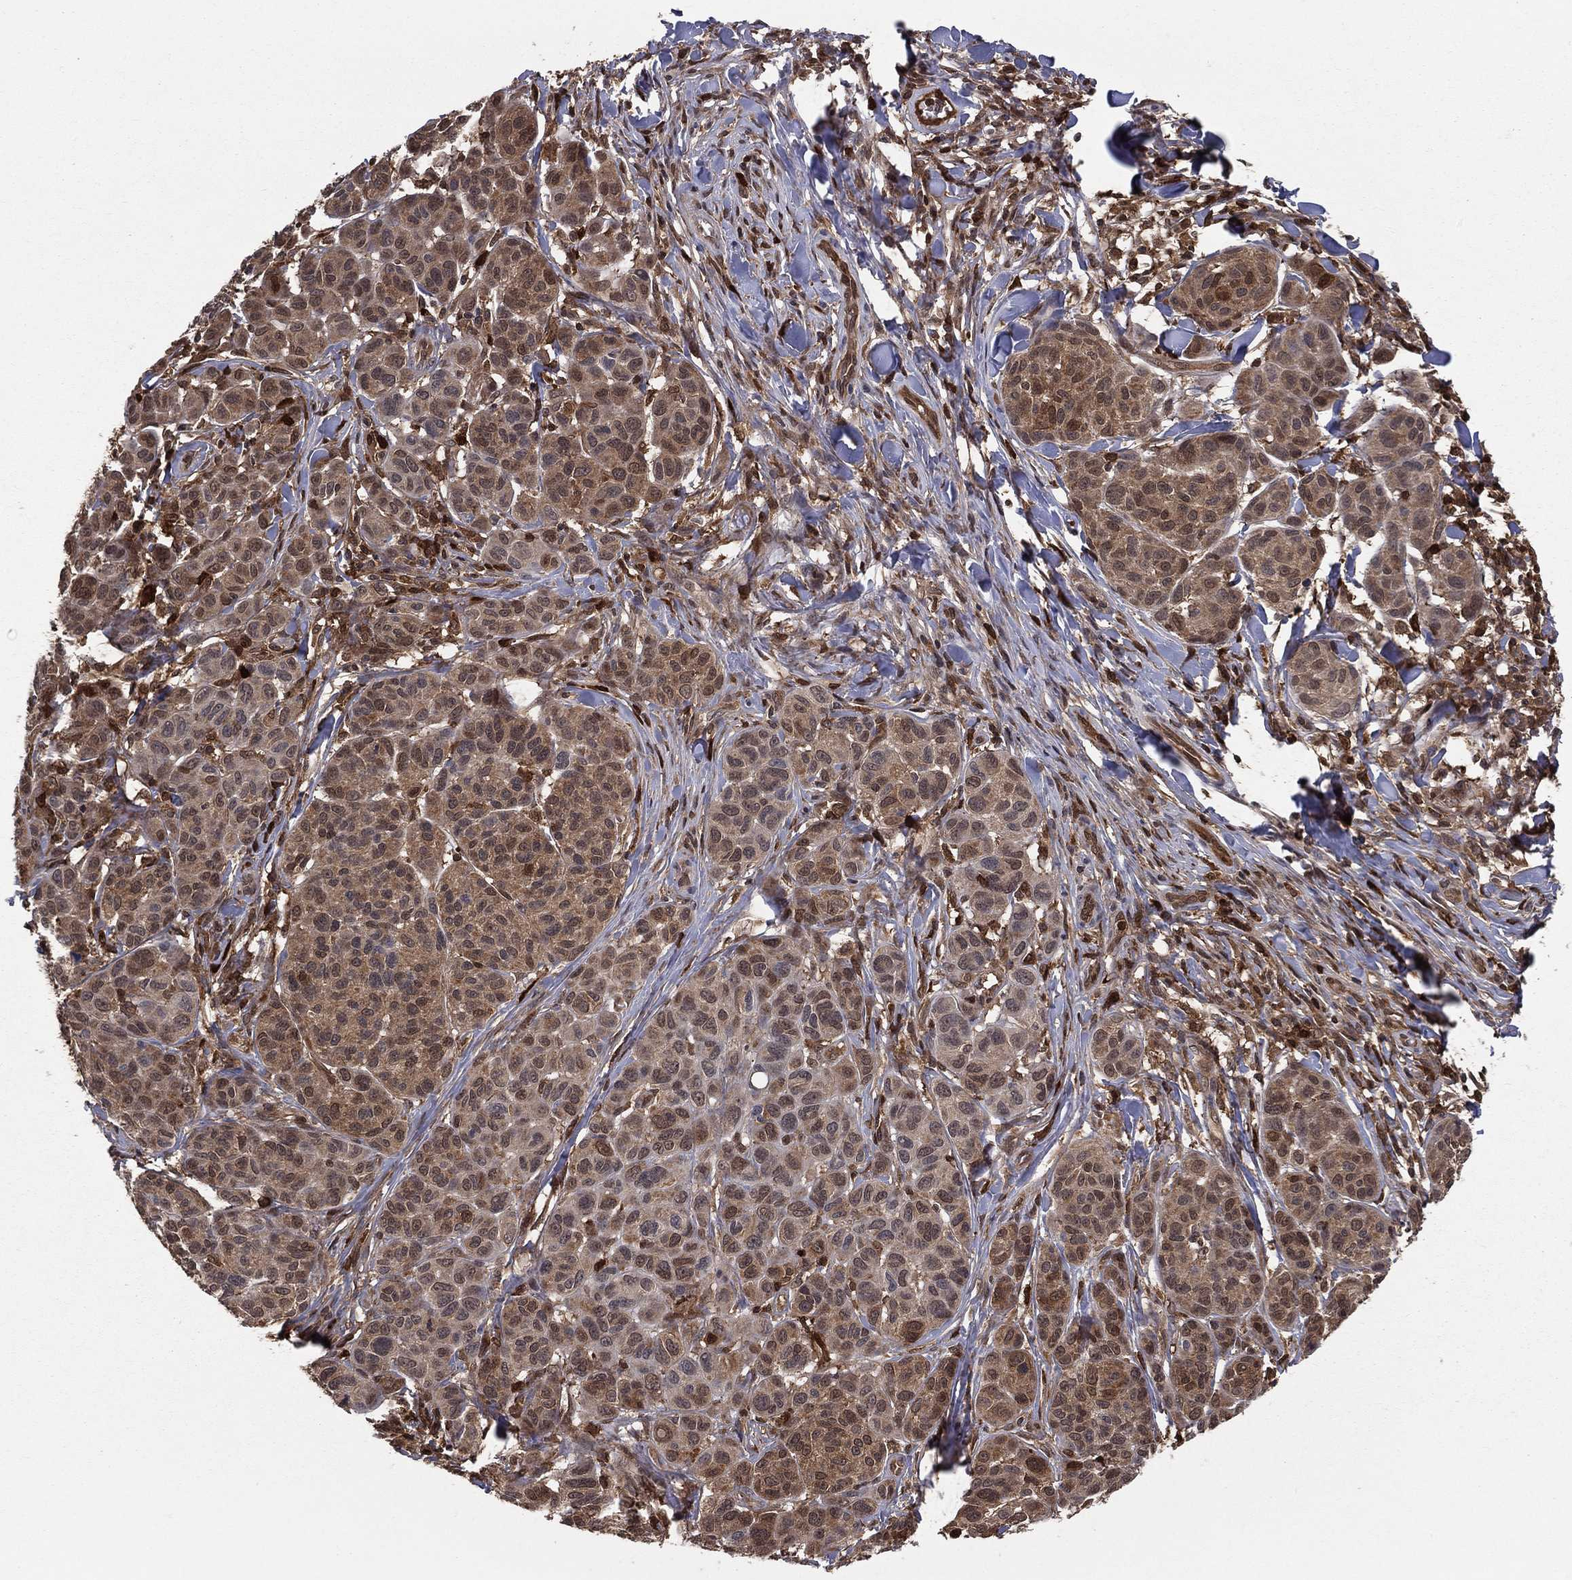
{"staining": {"intensity": "moderate", "quantity": "25%-75%", "location": "cytoplasmic/membranous"}, "tissue": "melanoma", "cell_type": "Tumor cells", "image_type": "cancer", "snomed": [{"axis": "morphology", "description": "Malignant melanoma, NOS"}, {"axis": "topography", "description": "Skin"}], "caption": "About 25%-75% of tumor cells in melanoma exhibit moderate cytoplasmic/membranous protein positivity as visualized by brown immunohistochemical staining.", "gene": "ENO1", "patient": {"sex": "male", "age": 79}}